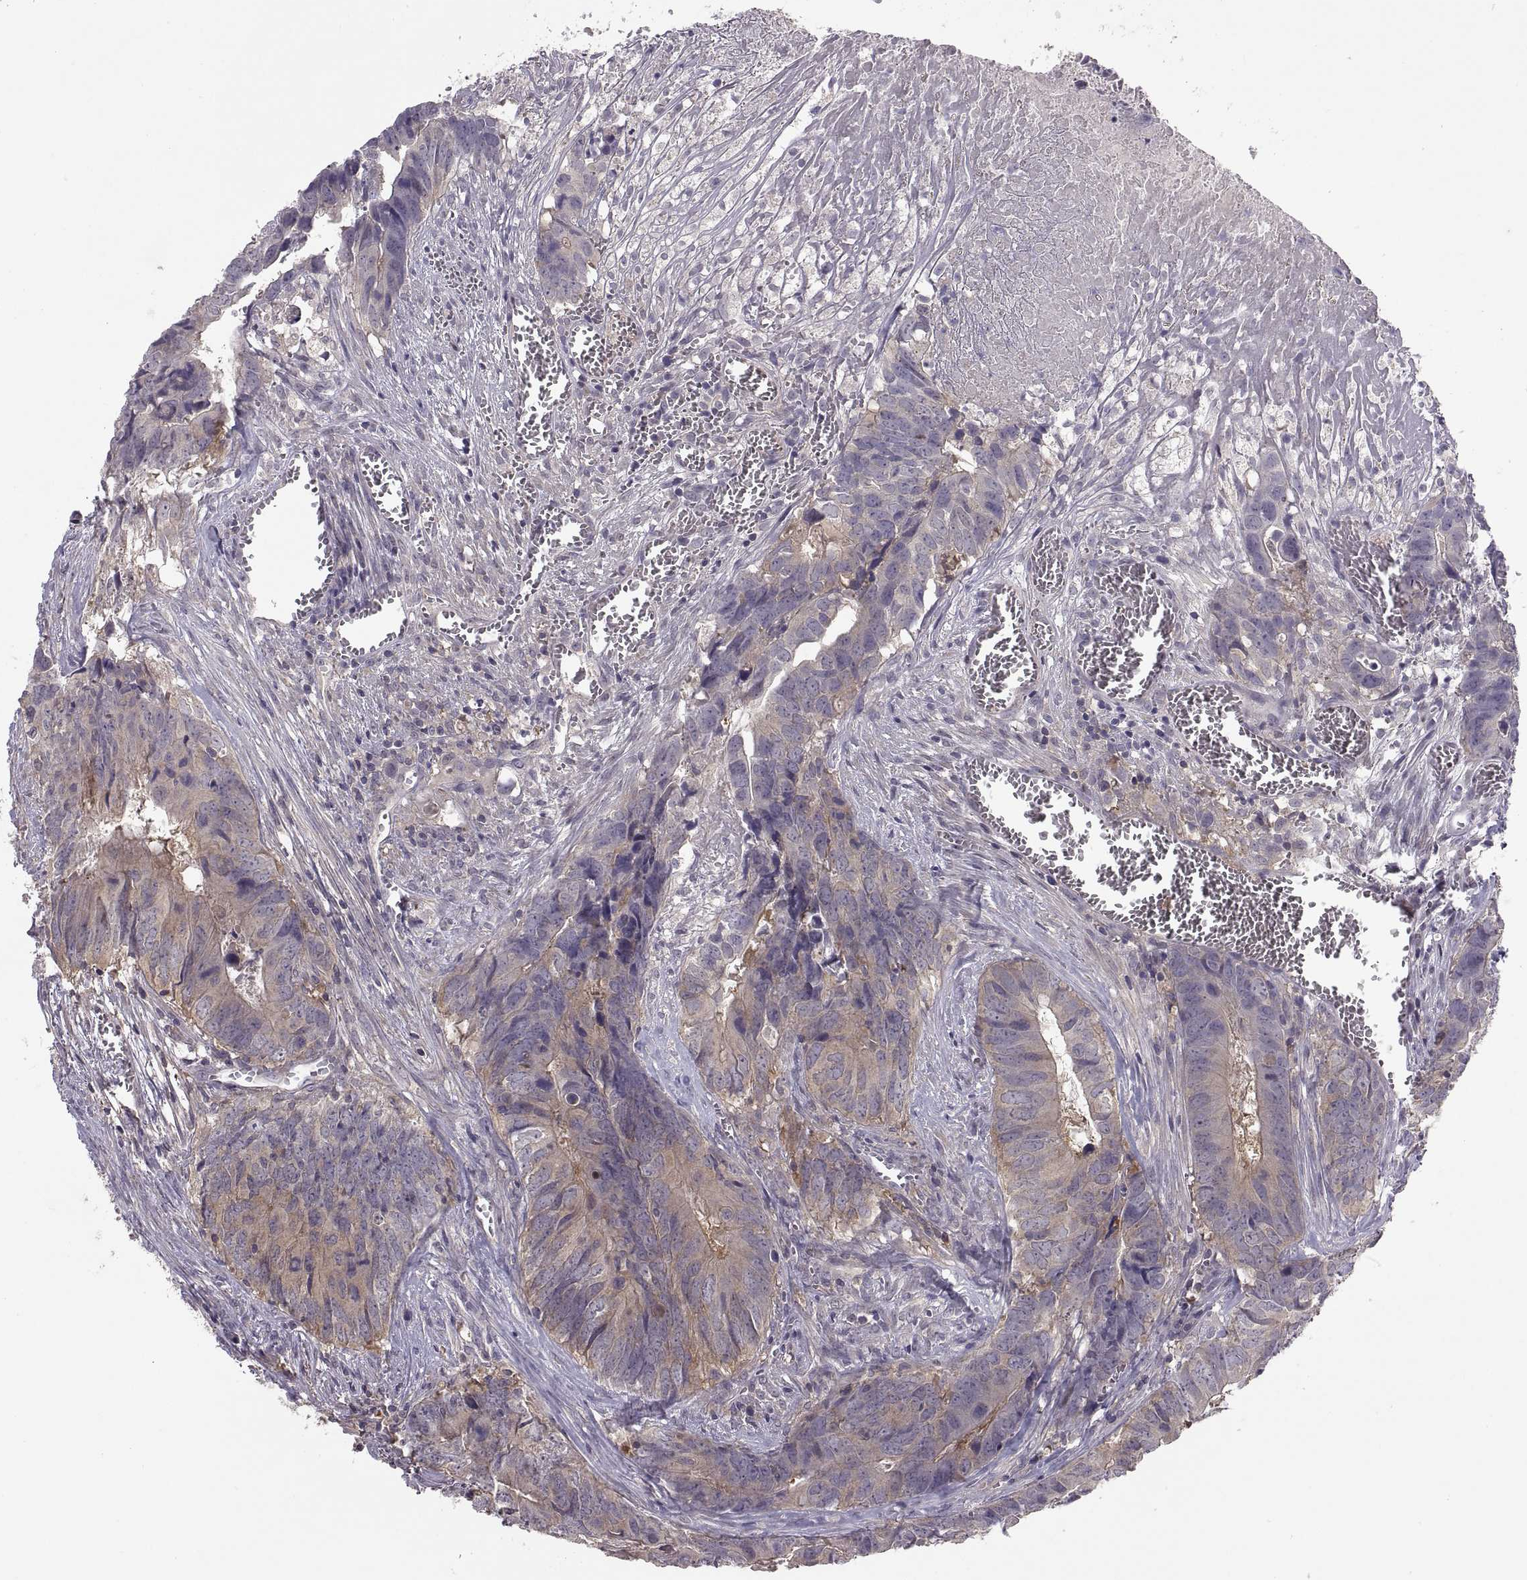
{"staining": {"intensity": "weak", "quantity": "<25%", "location": "cytoplasmic/membranous"}, "tissue": "colorectal cancer", "cell_type": "Tumor cells", "image_type": "cancer", "snomed": [{"axis": "morphology", "description": "Adenocarcinoma, NOS"}, {"axis": "topography", "description": "Colon"}], "caption": "Immunohistochemical staining of colorectal adenocarcinoma shows no significant staining in tumor cells. (DAB immunohistochemistry (IHC) with hematoxylin counter stain).", "gene": "NMNAT2", "patient": {"sex": "female", "age": 82}}